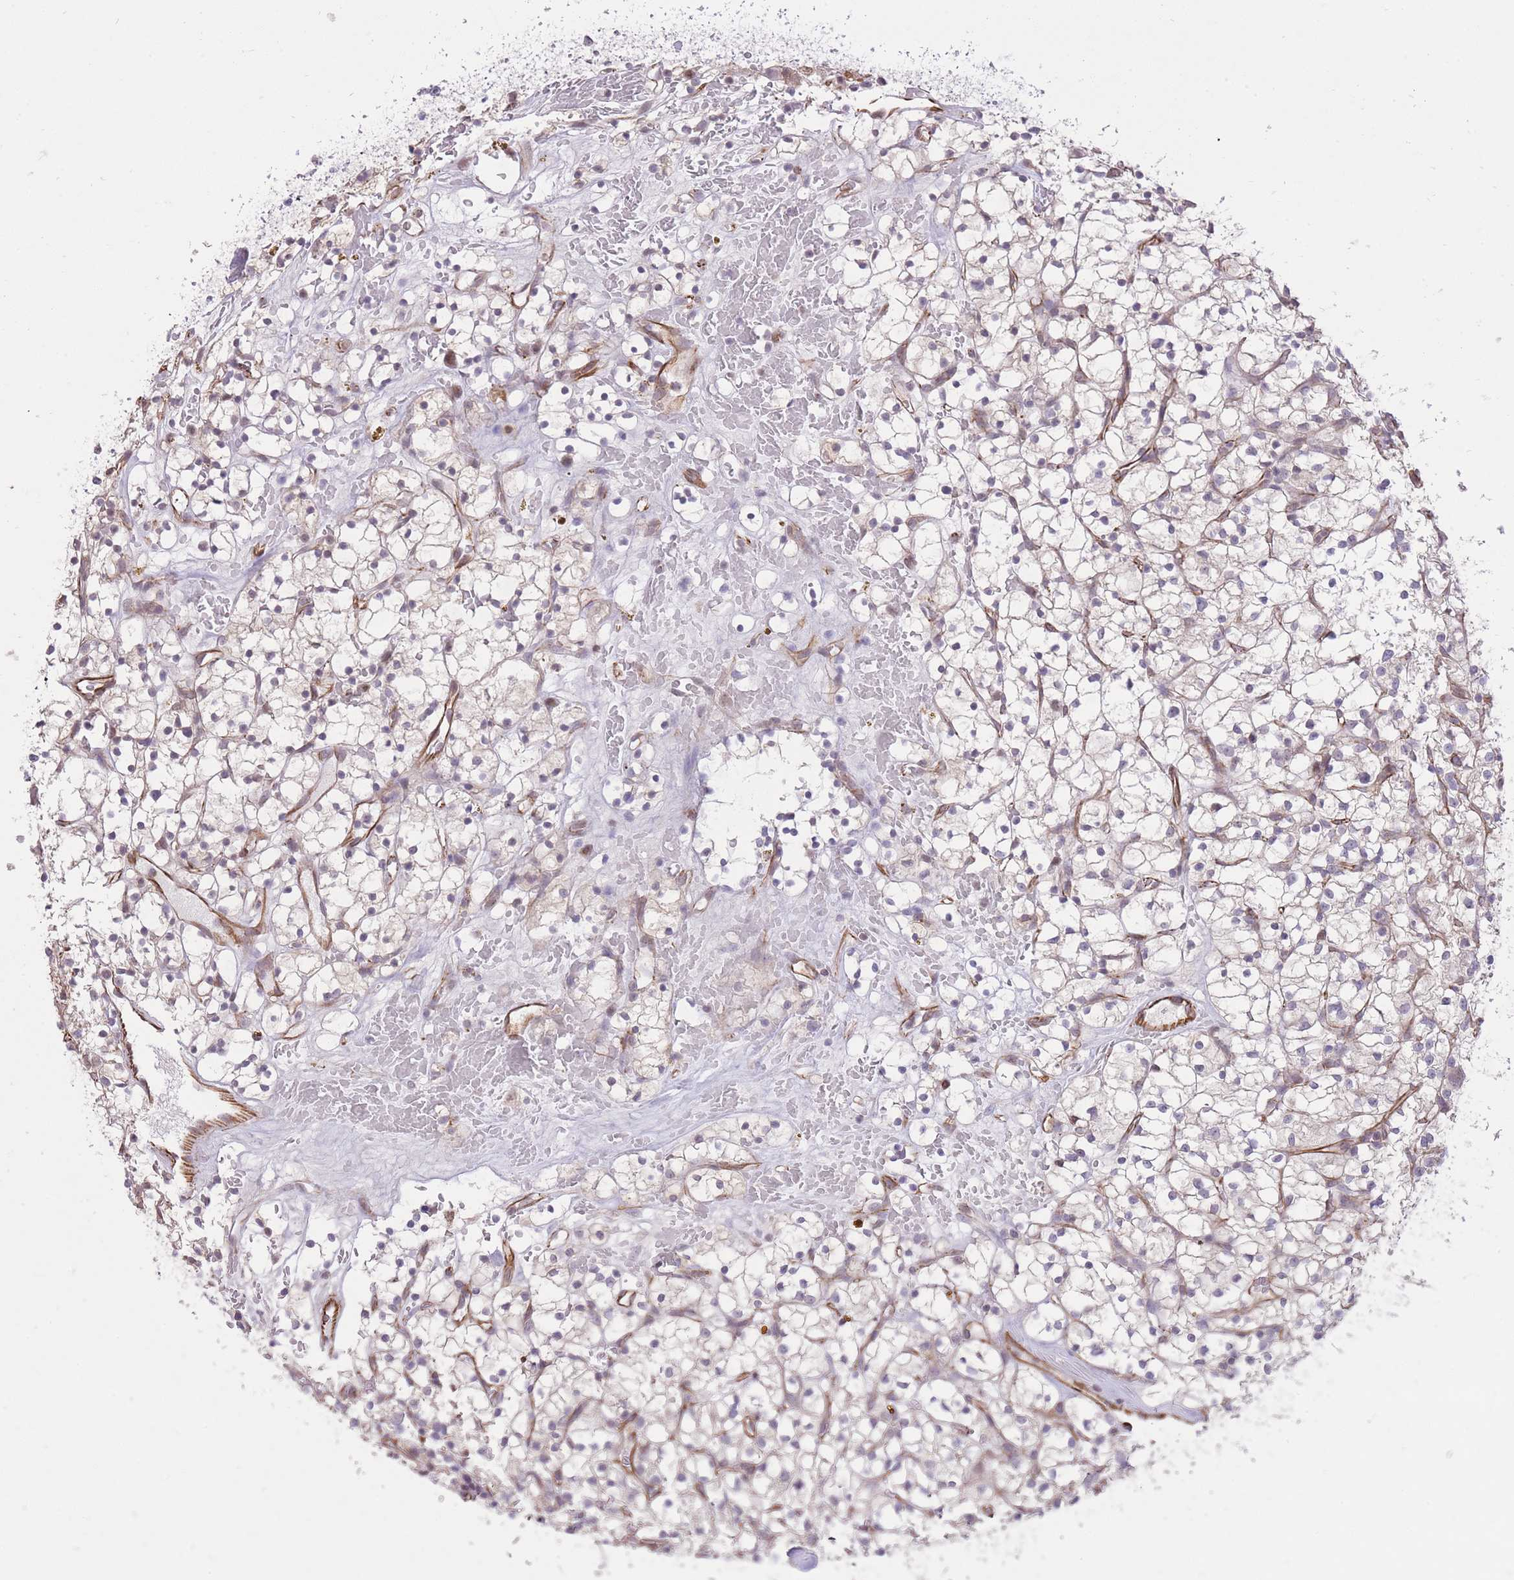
{"staining": {"intensity": "negative", "quantity": "none", "location": "none"}, "tissue": "renal cancer", "cell_type": "Tumor cells", "image_type": "cancer", "snomed": [{"axis": "morphology", "description": "Adenocarcinoma, NOS"}, {"axis": "topography", "description": "Kidney"}], "caption": "High power microscopy histopathology image of an immunohistochemistry micrograph of adenocarcinoma (renal), revealing no significant expression in tumor cells.", "gene": "ELL", "patient": {"sex": "female", "age": 64}}